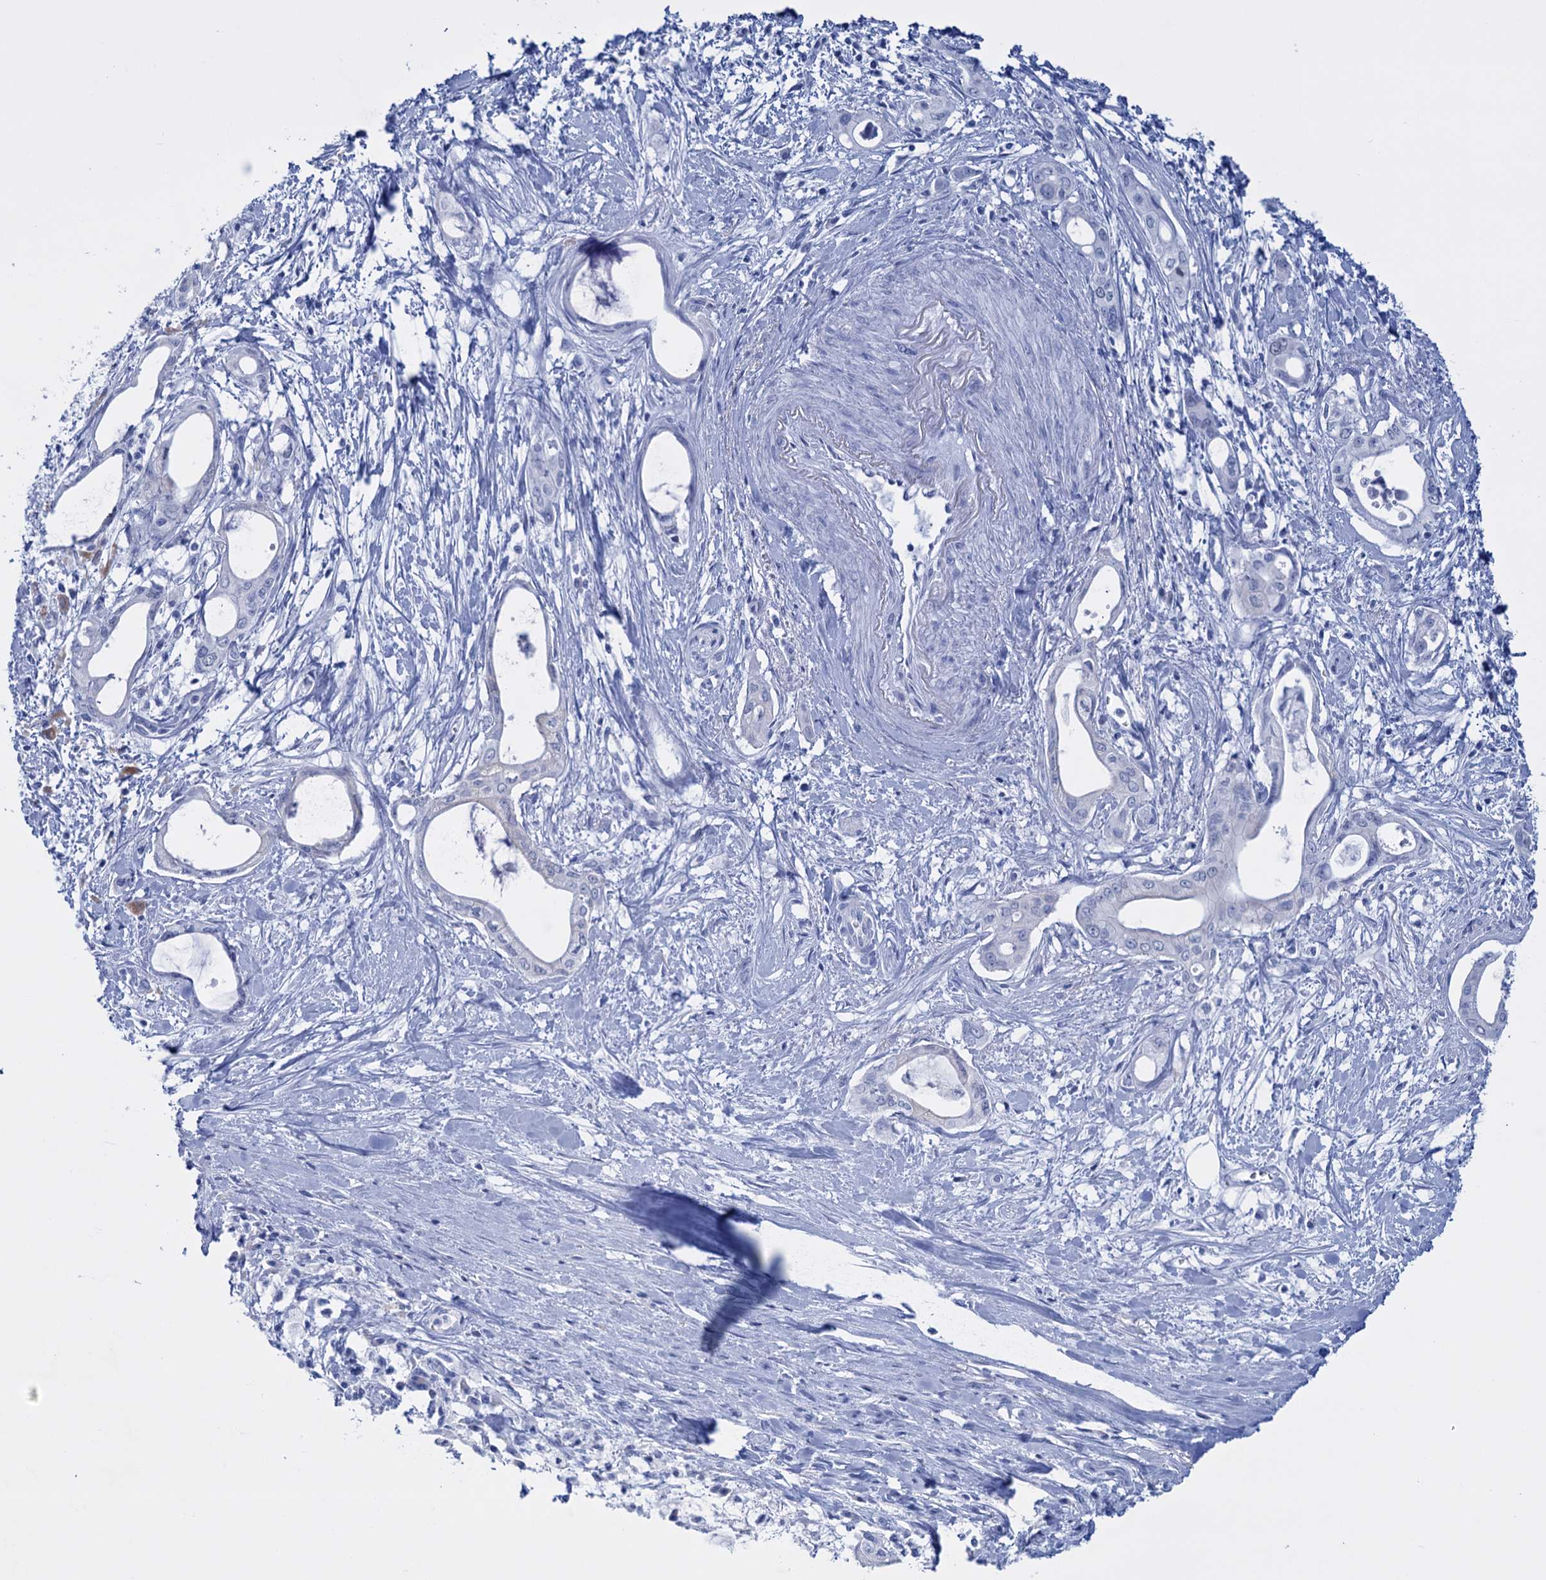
{"staining": {"intensity": "negative", "quantity": "none", "location": "none"}, "tissue": "pancreatic cancer", "cell_type": "Tumor cells", "image_type": "cancer", "snomed": [{"axis": "morphology", "description": "Adenocarcinoma, NOS"}, {"axis": "topography", "description": "Pancreas"}], "caption": "The immunohistochemistry image has no significant staining in tumor cells of pancreatic adenocarcinoma tissue. (DAB immunohistochemistry, high magnification).", "gene": "FBXW12", "patient": {"sex": "male", "age": 72}}